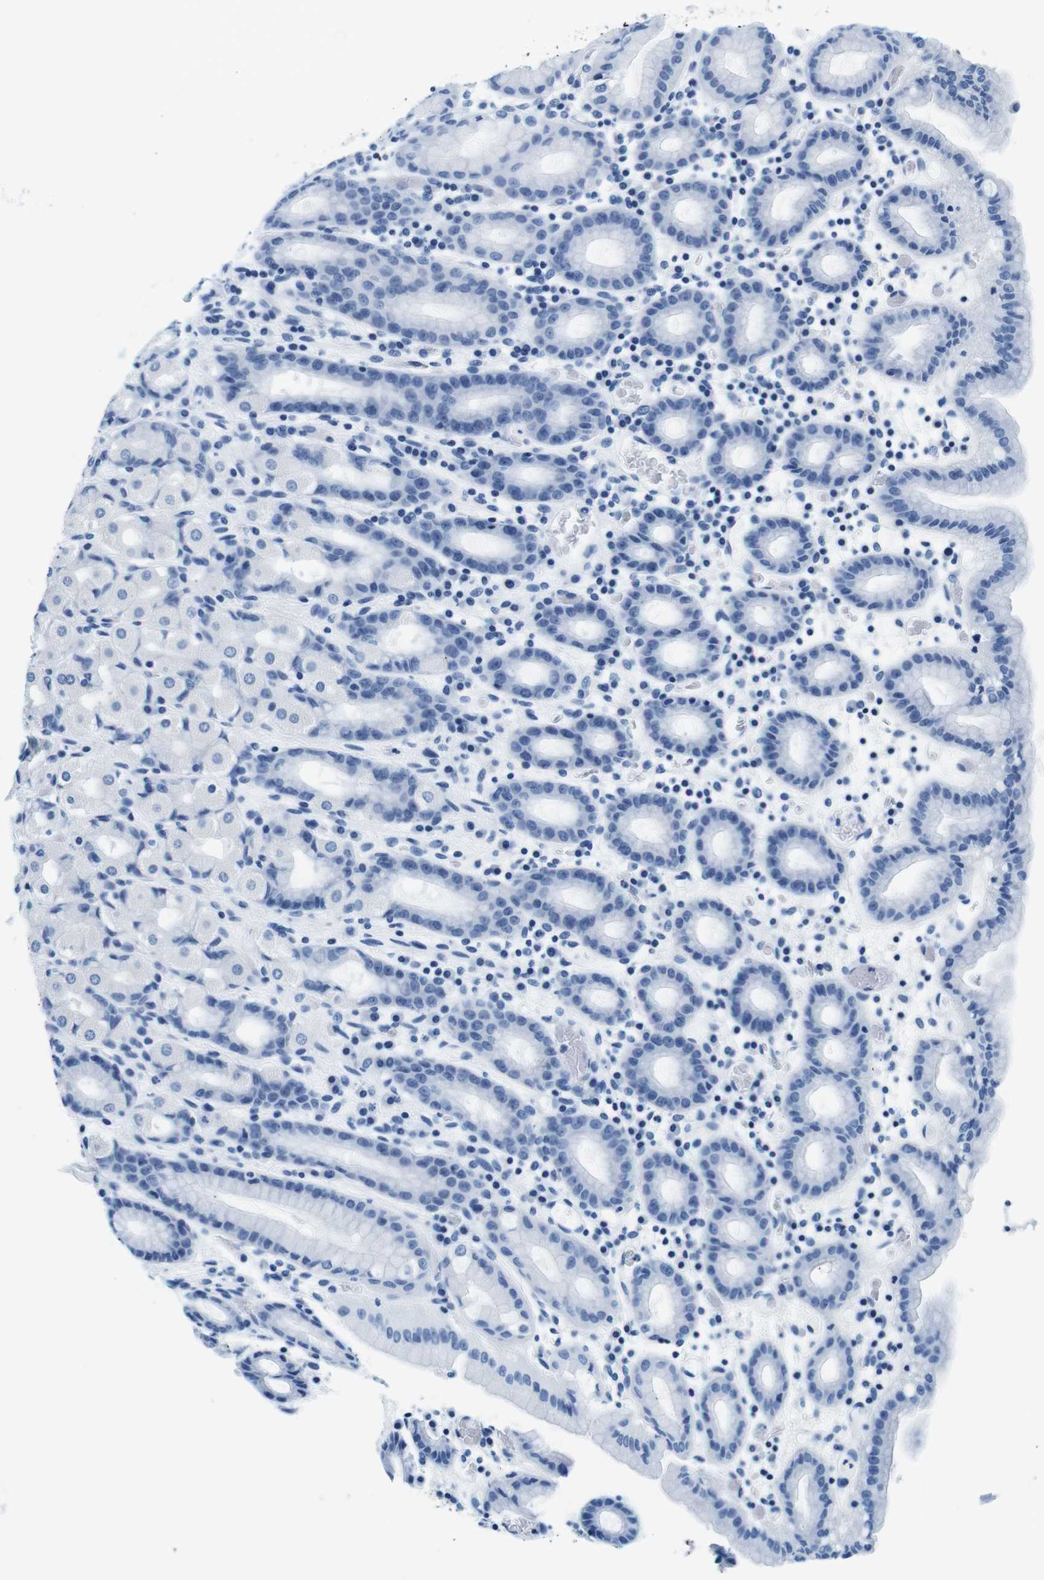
{"staining": {"intensity": "negative", "quantity": "none", "location": "none"}, "tissue": "stomach", "cell_type": "Glandular cells", "image_type": "normal", "snomed": [{"axis": "morphology", "description": "Normal tissue, NOS"}, {"axis": "topography", "description": "Stomach, upper"}], "caption": "Stomach was stained to show a protein in brown. There is no significant staining in glandular cells. The staining was performed using DAB to visualize the protein expression in brown, while the nuclei were stained in blue with hematoxylin (Magnification: 20x).", "gene": "ELANE", "patient": {"sex": "male", "age": 68}}